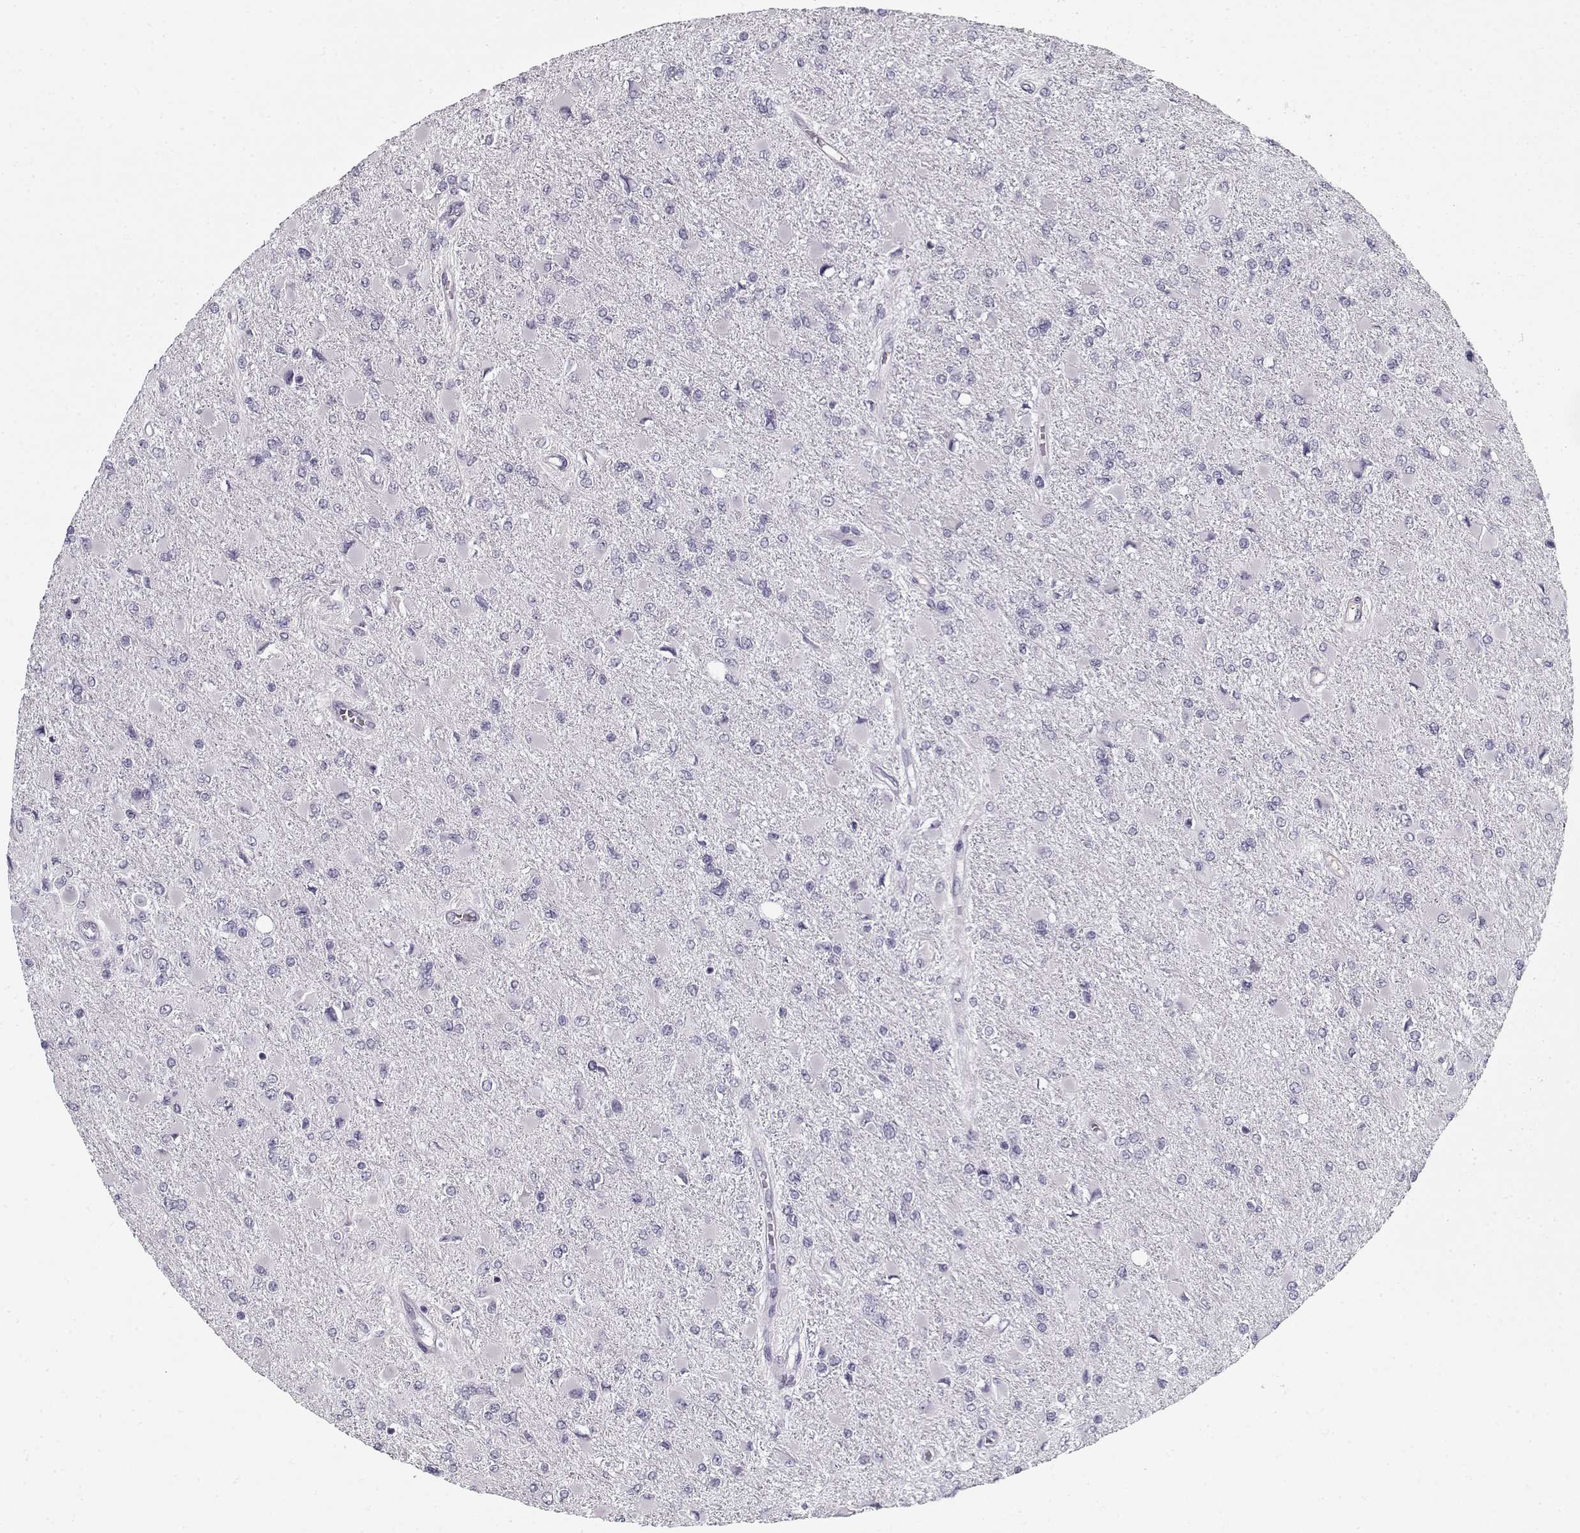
{"staining": {"intensity": "negative", "quantity": "none", "location": "none"}, "tissue": "glioma", "cell_type": "Tumor cells", "image_type": "cancer", "snomed": [{"axis": "morphology", "description": "Glioma, malignant, High grade"}, {"axis": "topography", "description": "Cerebral cortex"}], "caption": "Immunohistochemistry (IHC) photomicrograph of neoplastic tissue: human malignant glioma (high-grade) stained with DAB exhibits no significant protein positivity in tumor cells.", "gene": "SPACA9", "patient": {"sex": "female", "age": 36}}